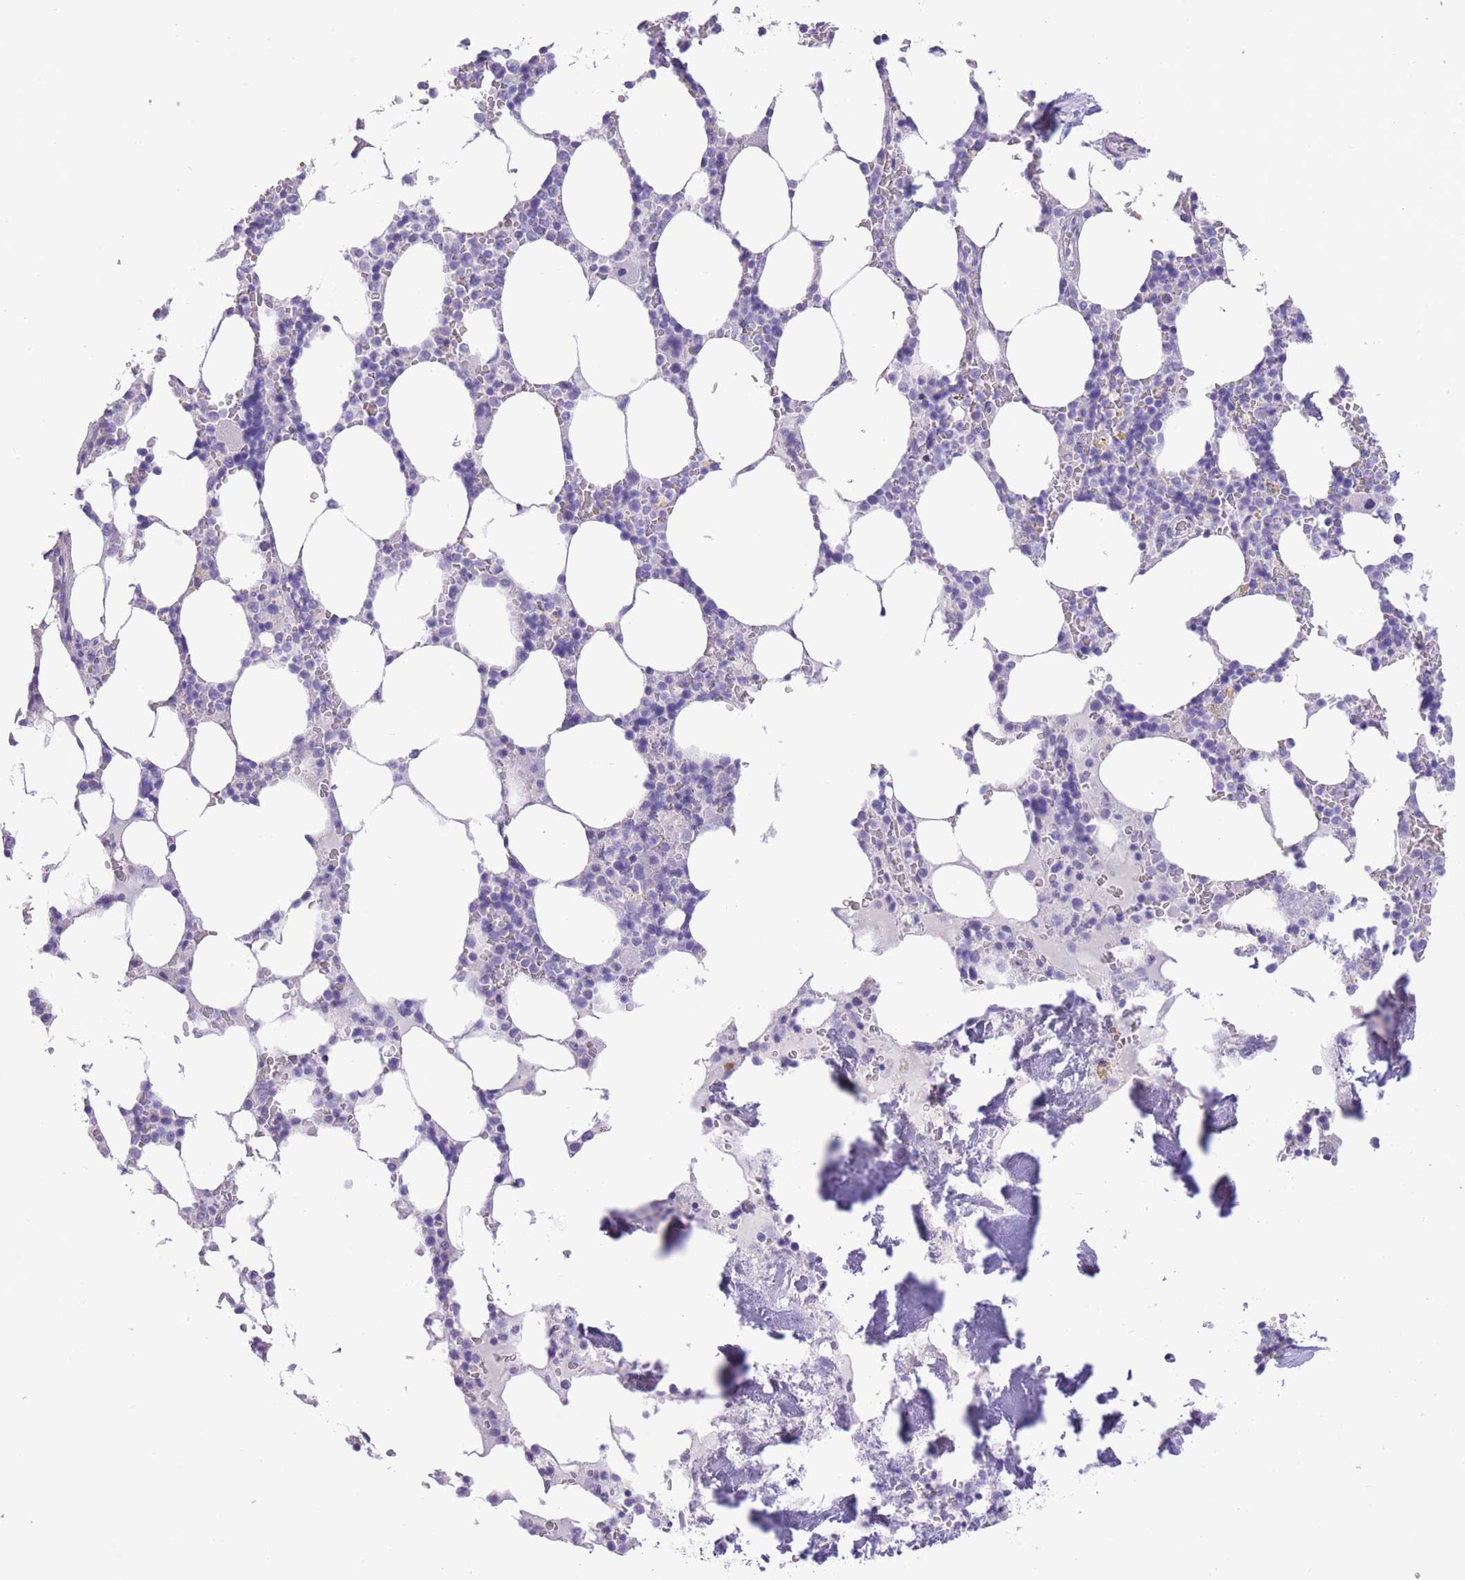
{"staining": {"intensity": "negative", "quantity": "none", "location": "none"}, "tissue": "bone marrow", "cell_type": "Hematopoietic cells", "image_type": "normal", "snomed": [{"axis": "morphology", "description": "Normal tissue, NOS"}, {"axis": "topography", "description": "Bone marrow"}], "caption": "Histopathology image shows no protein staining in hematopoietic cells of unremarkable bone marrow. Brightfield microscopy of IHC stained with DAB (brown) and hematoxylin (blue), captured at high magnification.", "gene": "RAI2", "patient": {"sex": "male", "age": 64}}